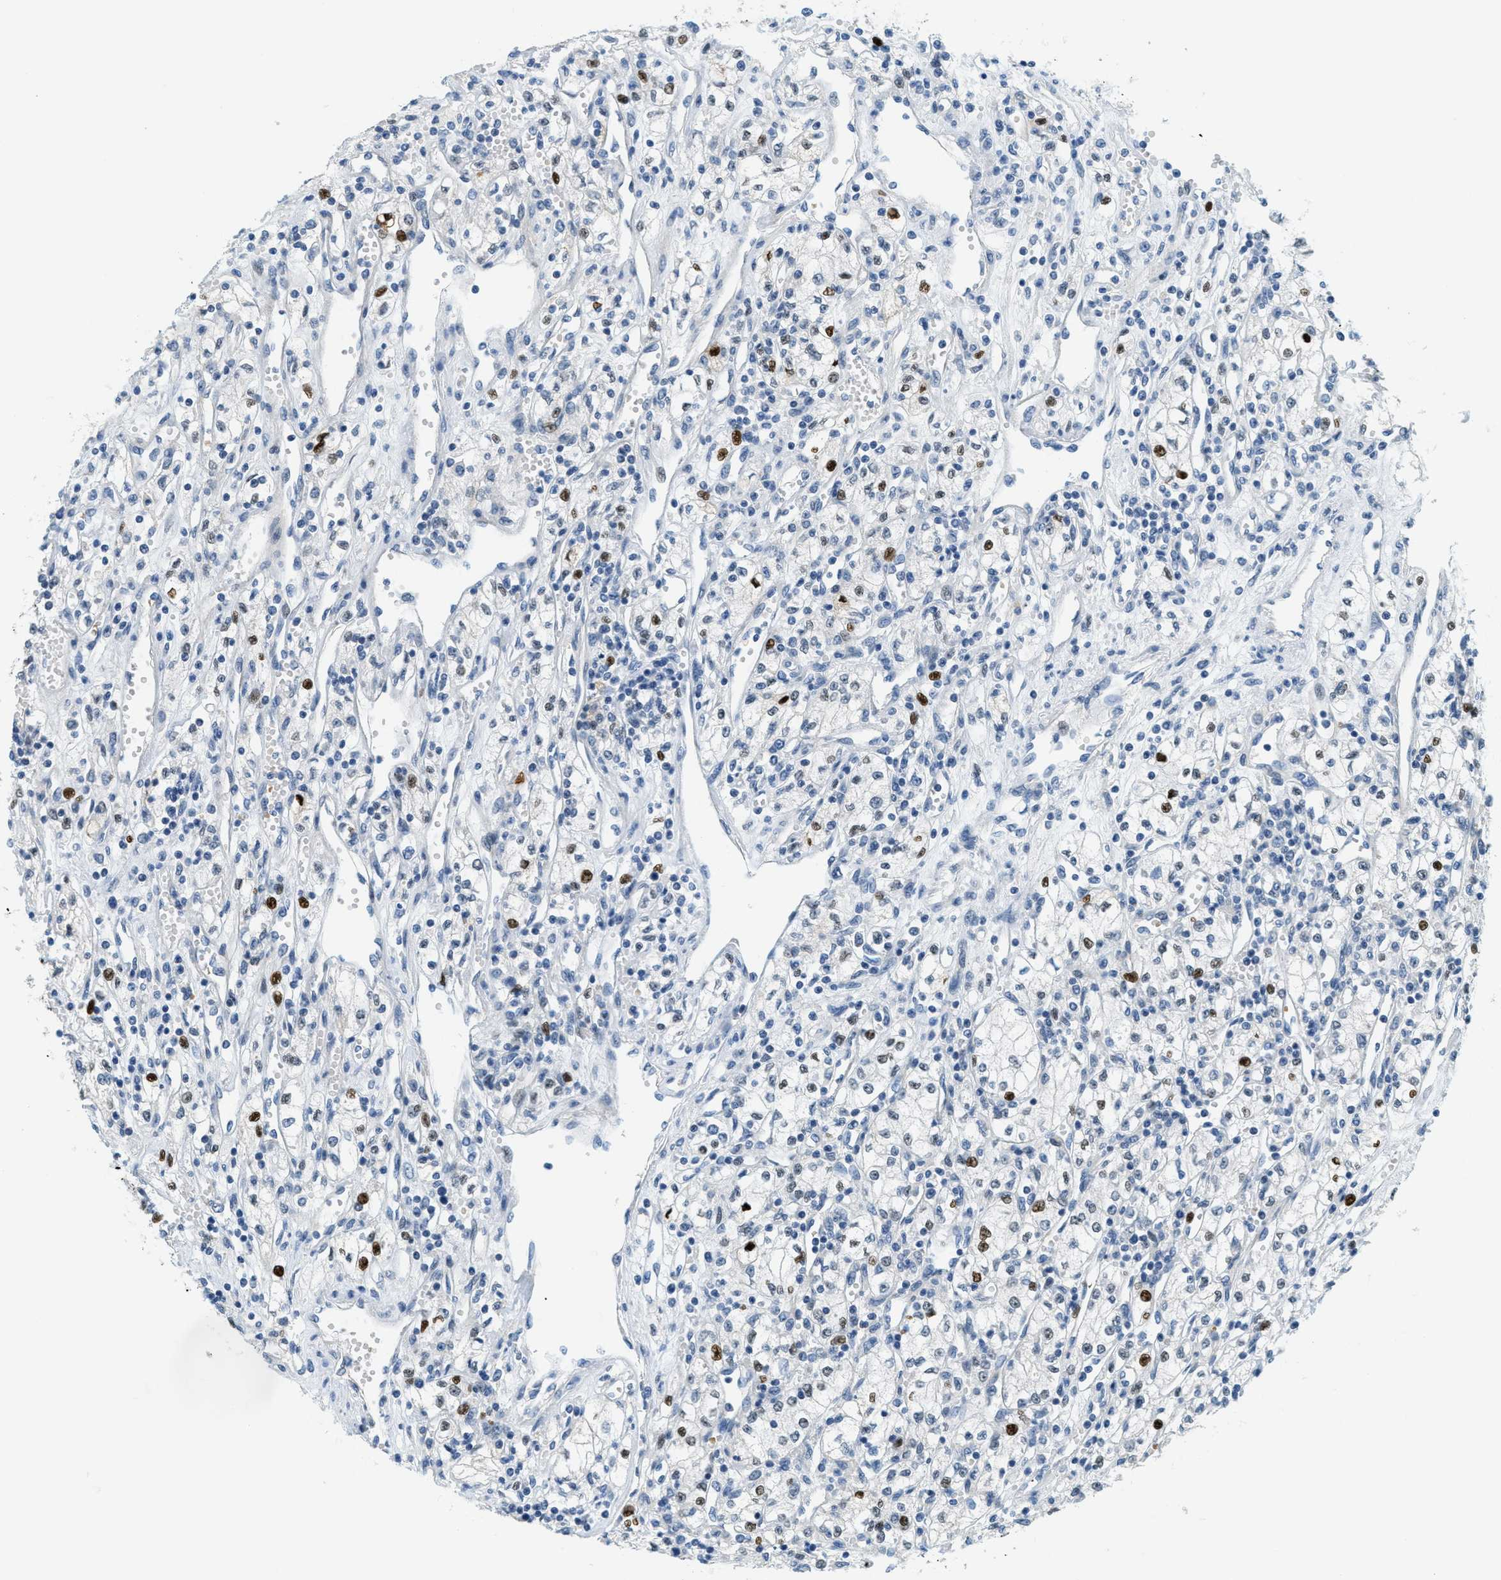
{"staining": {"intensity": "moderate", "quantity": "<25%", "location": "nuclear"}, "tissue": "renal cancer", "cell_type": "Tumor cells", "image_type": "cancer", "snomed": [{"axis": "morphology", "description": "Adenocarcinoma, NOS"}, {"axis": "topography", "description": "Kidney"}], "caption": "This histopathology image reveals renal adenocarcinoma stained with IHC to label a protein in brown. The nuclear of tumor cells show moderate positivity for the protein. Nuclei are counter-stained blue.", "gene": "CYP4X1", "patient": {"sex": "male", "age": 59}}